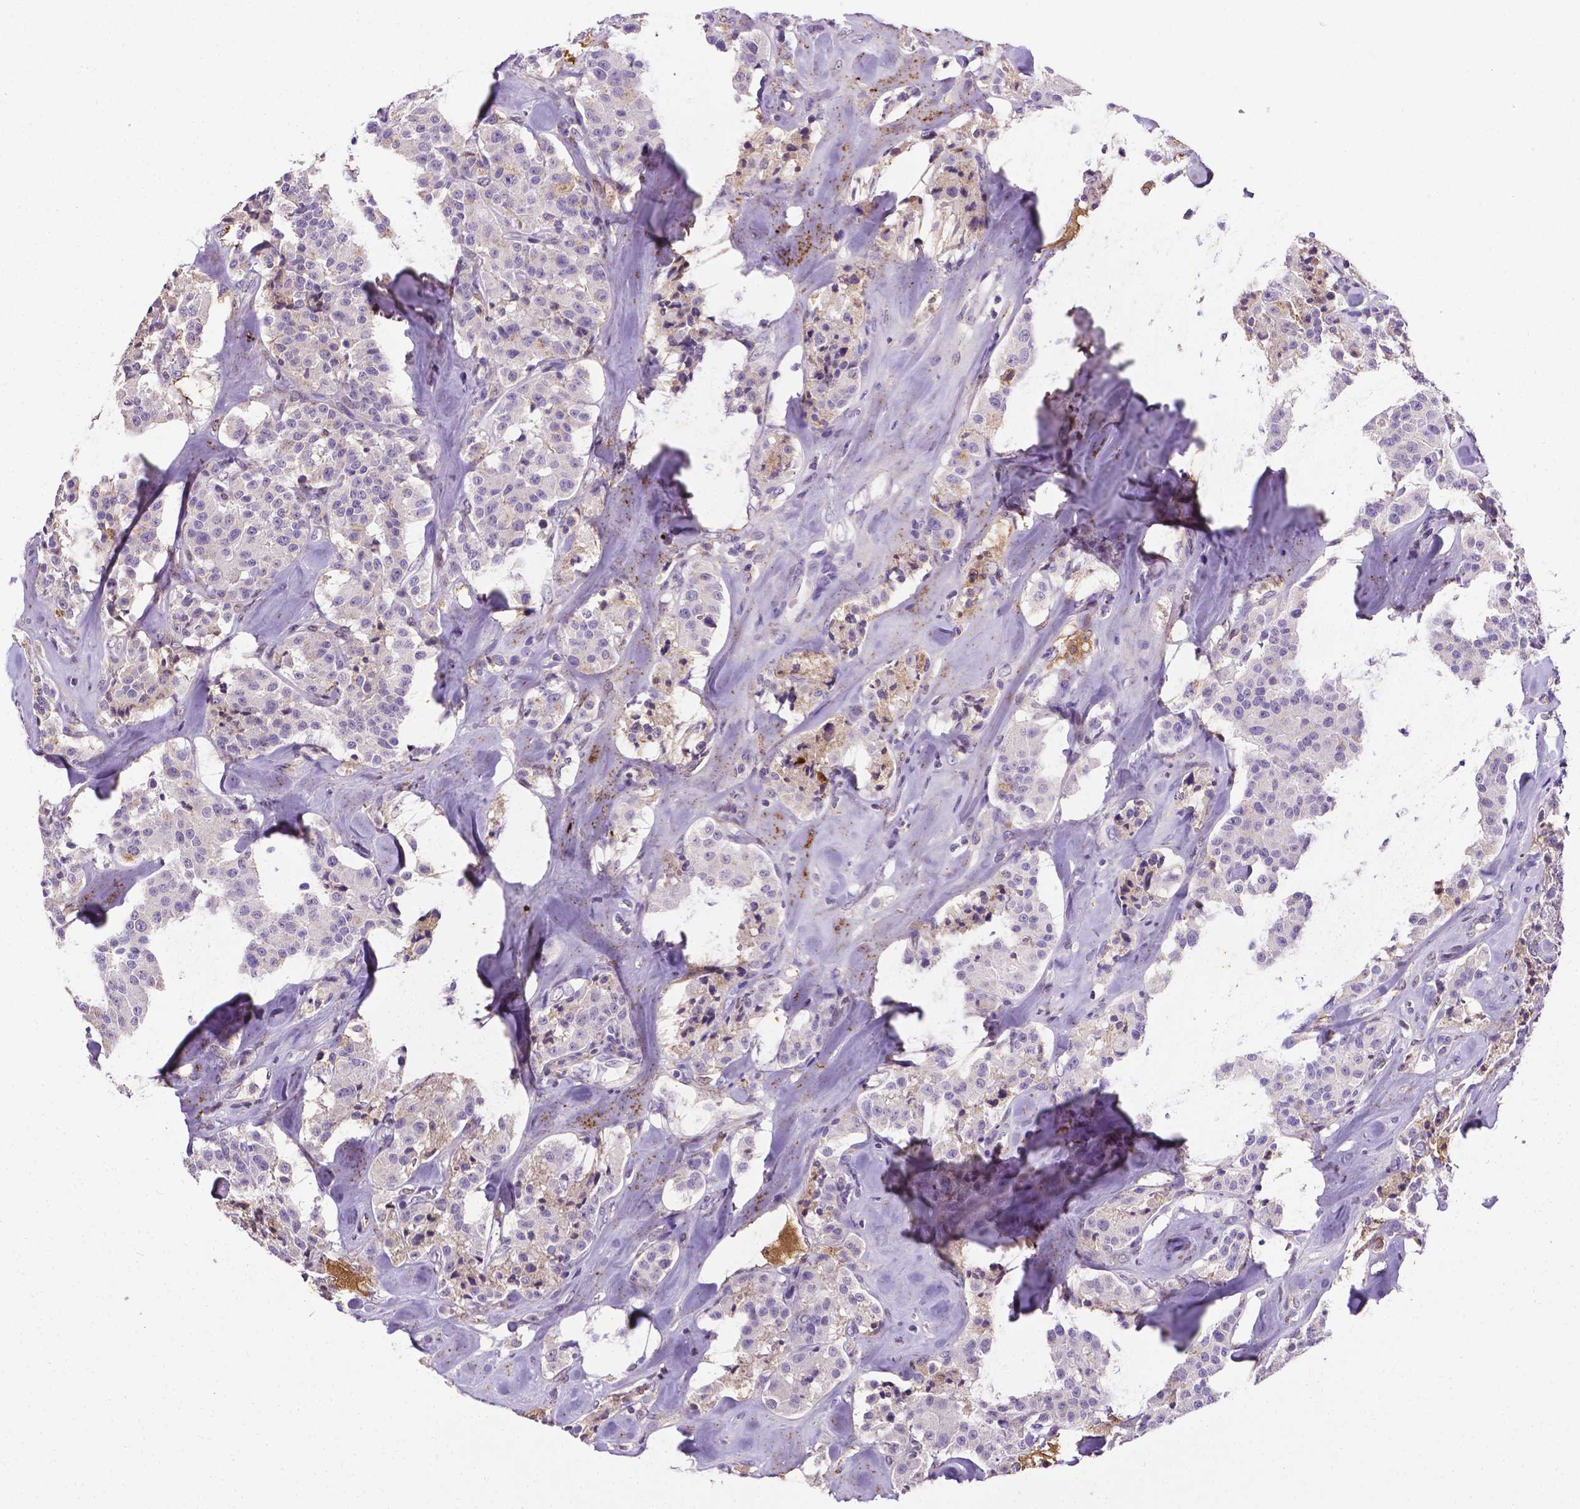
{"staining": {"intensity": "negative", "quantity": "none", "location": "none"}, "tissue": "carcinoid", "cell_type": "Tumor cells", "image_type": "cancer", "snomed": [{"axis": "morphology", "description": "Carcinoid, malignant, NOS"}, {"axis": "topography", "description": "Pancreas"}], "caption": "A micrograph of human carcinoid (malignant) is negative for staining in tumor cells. (DAB (3,3'-diaminobenzidine) immunohistochemistry with hematoxylin counter stain).", "gene": "APOE", "patient": {"sex": "male", "age": 41}}